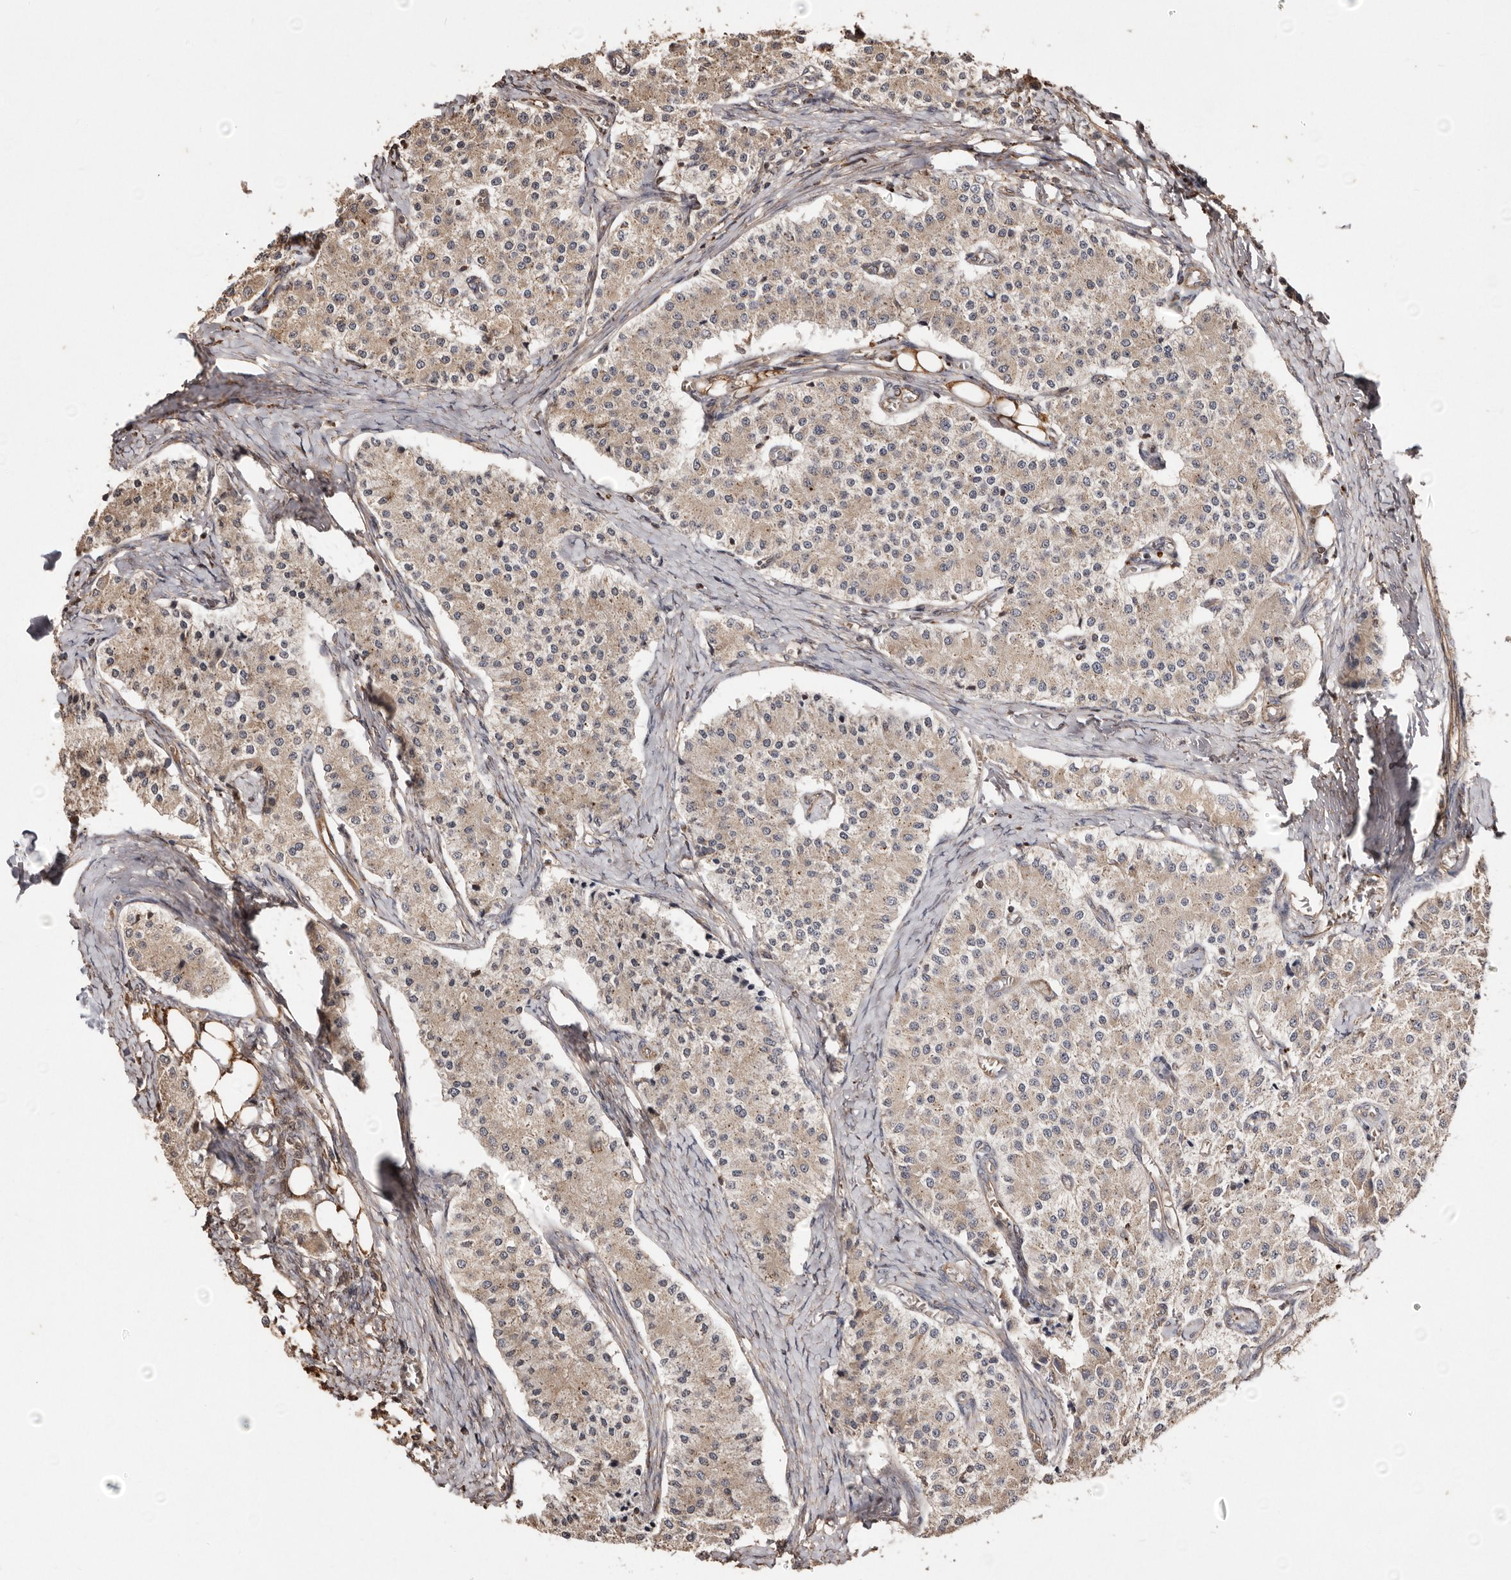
{"staining": {"intensity": "weak", "quantity": ">75%", "location": "cytoplasmic/membranous"}, "tissue": "carcinoid", "cell_type": "Tumor cells", "image_type": "cancer", "snomed": [{"axis": "morphology", "description": "Carcinoid, malignant, NOS"}, {"axis": "topography", "description": "Colon"}], "caption": "Protein staining by immunohistochemistry (IHC) displays weak cytoplasmic/membranous positivity in approximately >75% of tumor cells in carcinoid (malignant).", "gene": "MACC1", "patient": {"sex": "female", "age": 52}}